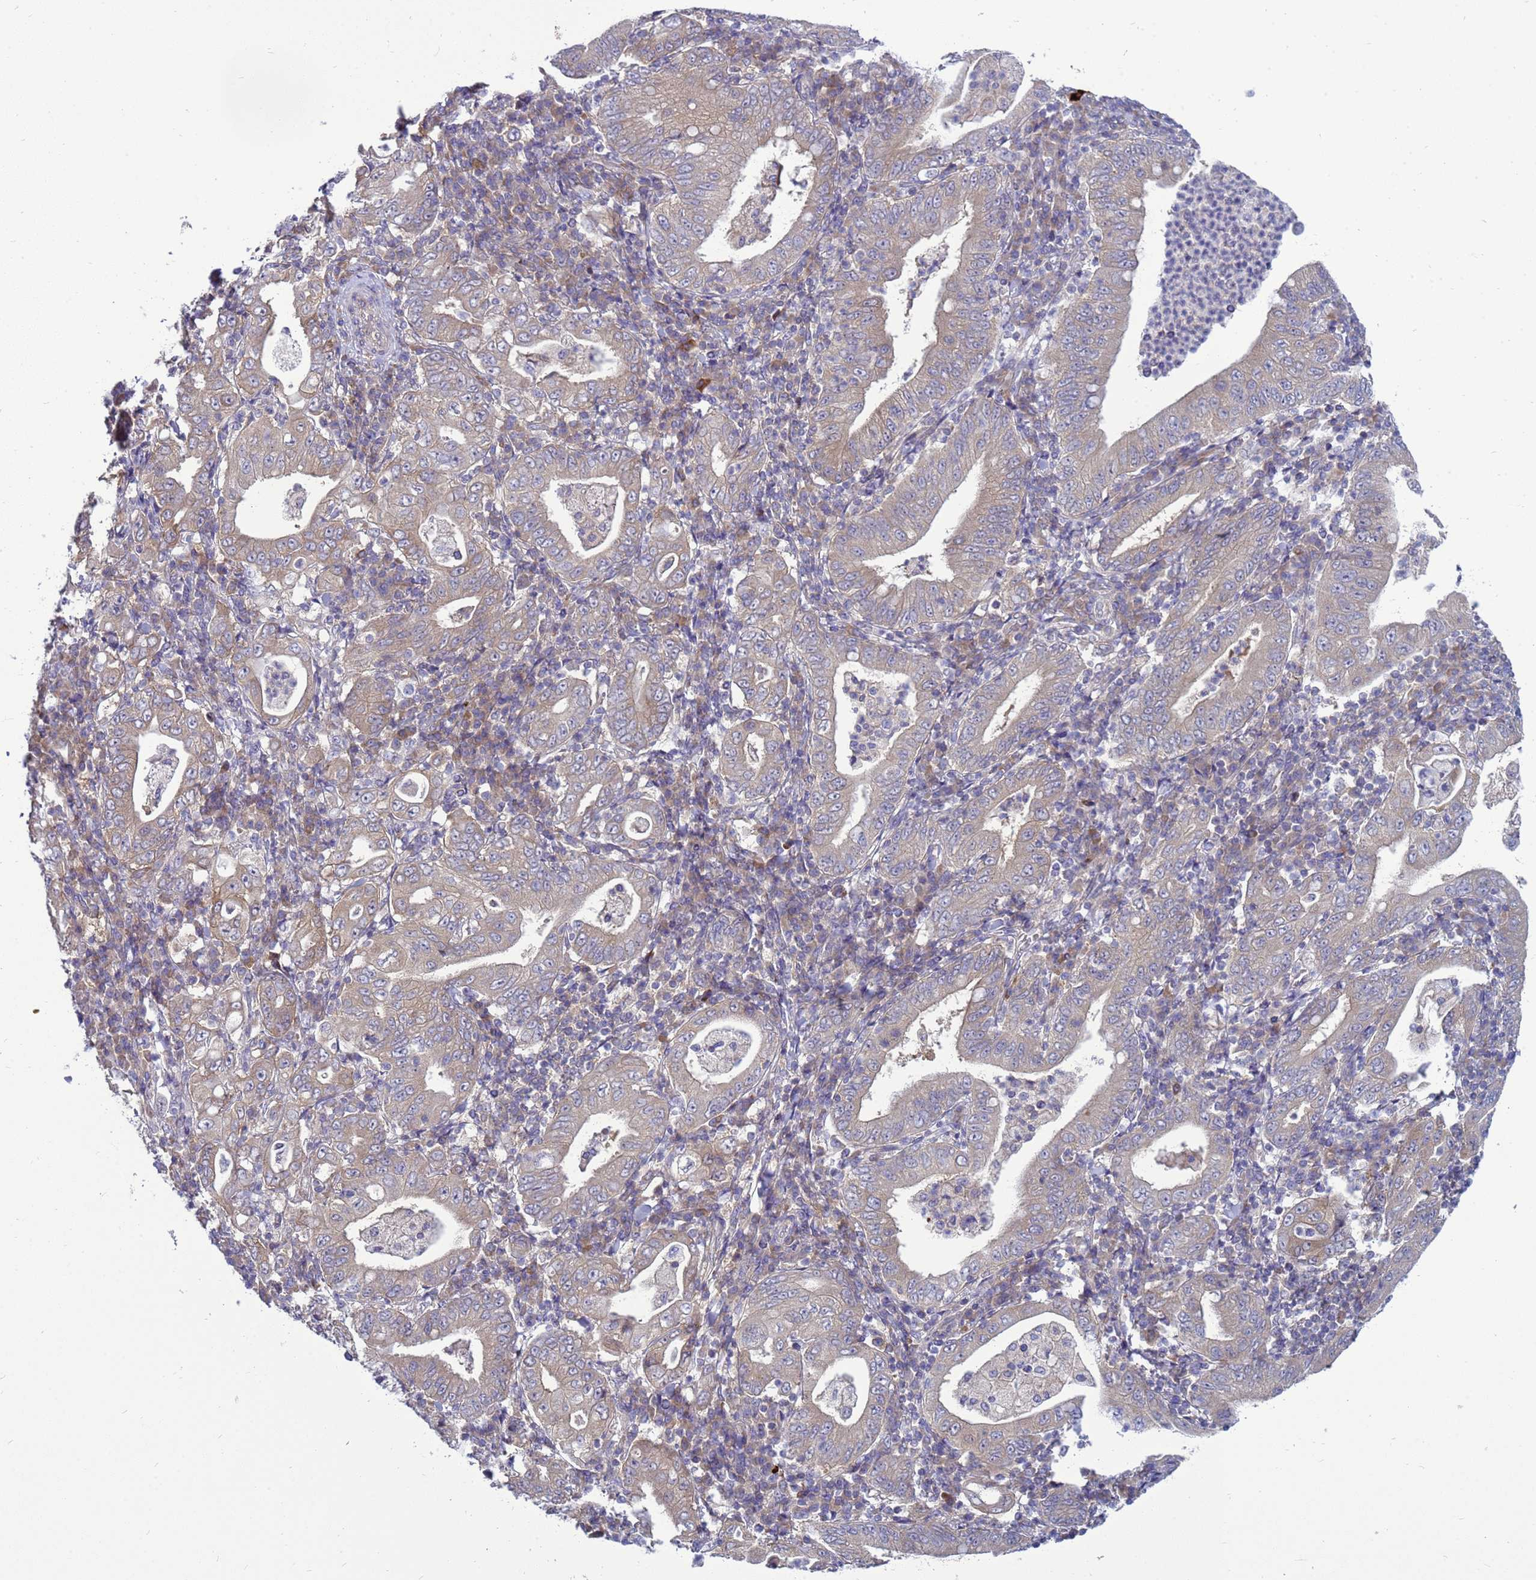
{"staining": {"intensity": "moderate", "quantity": "25%-75%", "location": "cytoplasmic/membranous"}, "tissue": "stomach cancer", "cell_type": "Tumor cells", "image_type": "cancer", "snomed": [{"axis": "morphology", "description": "Normal tissue, NOS"}, {"axis": "morphology", "description": "Adenocarcinoma, NOS"}, {"axis": "topography", "description": "Esophagus"}, {"axis": "topography", "description": "Stomach, upper"}, {"axis": "topography", "description": "Peripheral nerve tissue"}], "caption": "DAB (3,3'-diaminobenzidine) immunohistochemical staining of stomach cancer (adenocarcinoma) displays moderate cytoplasmic/membranous protein expression in about 25%-75% of tumor cells.", "gene": "MON1B", "patient": {"sex": "male", "age": 62}}